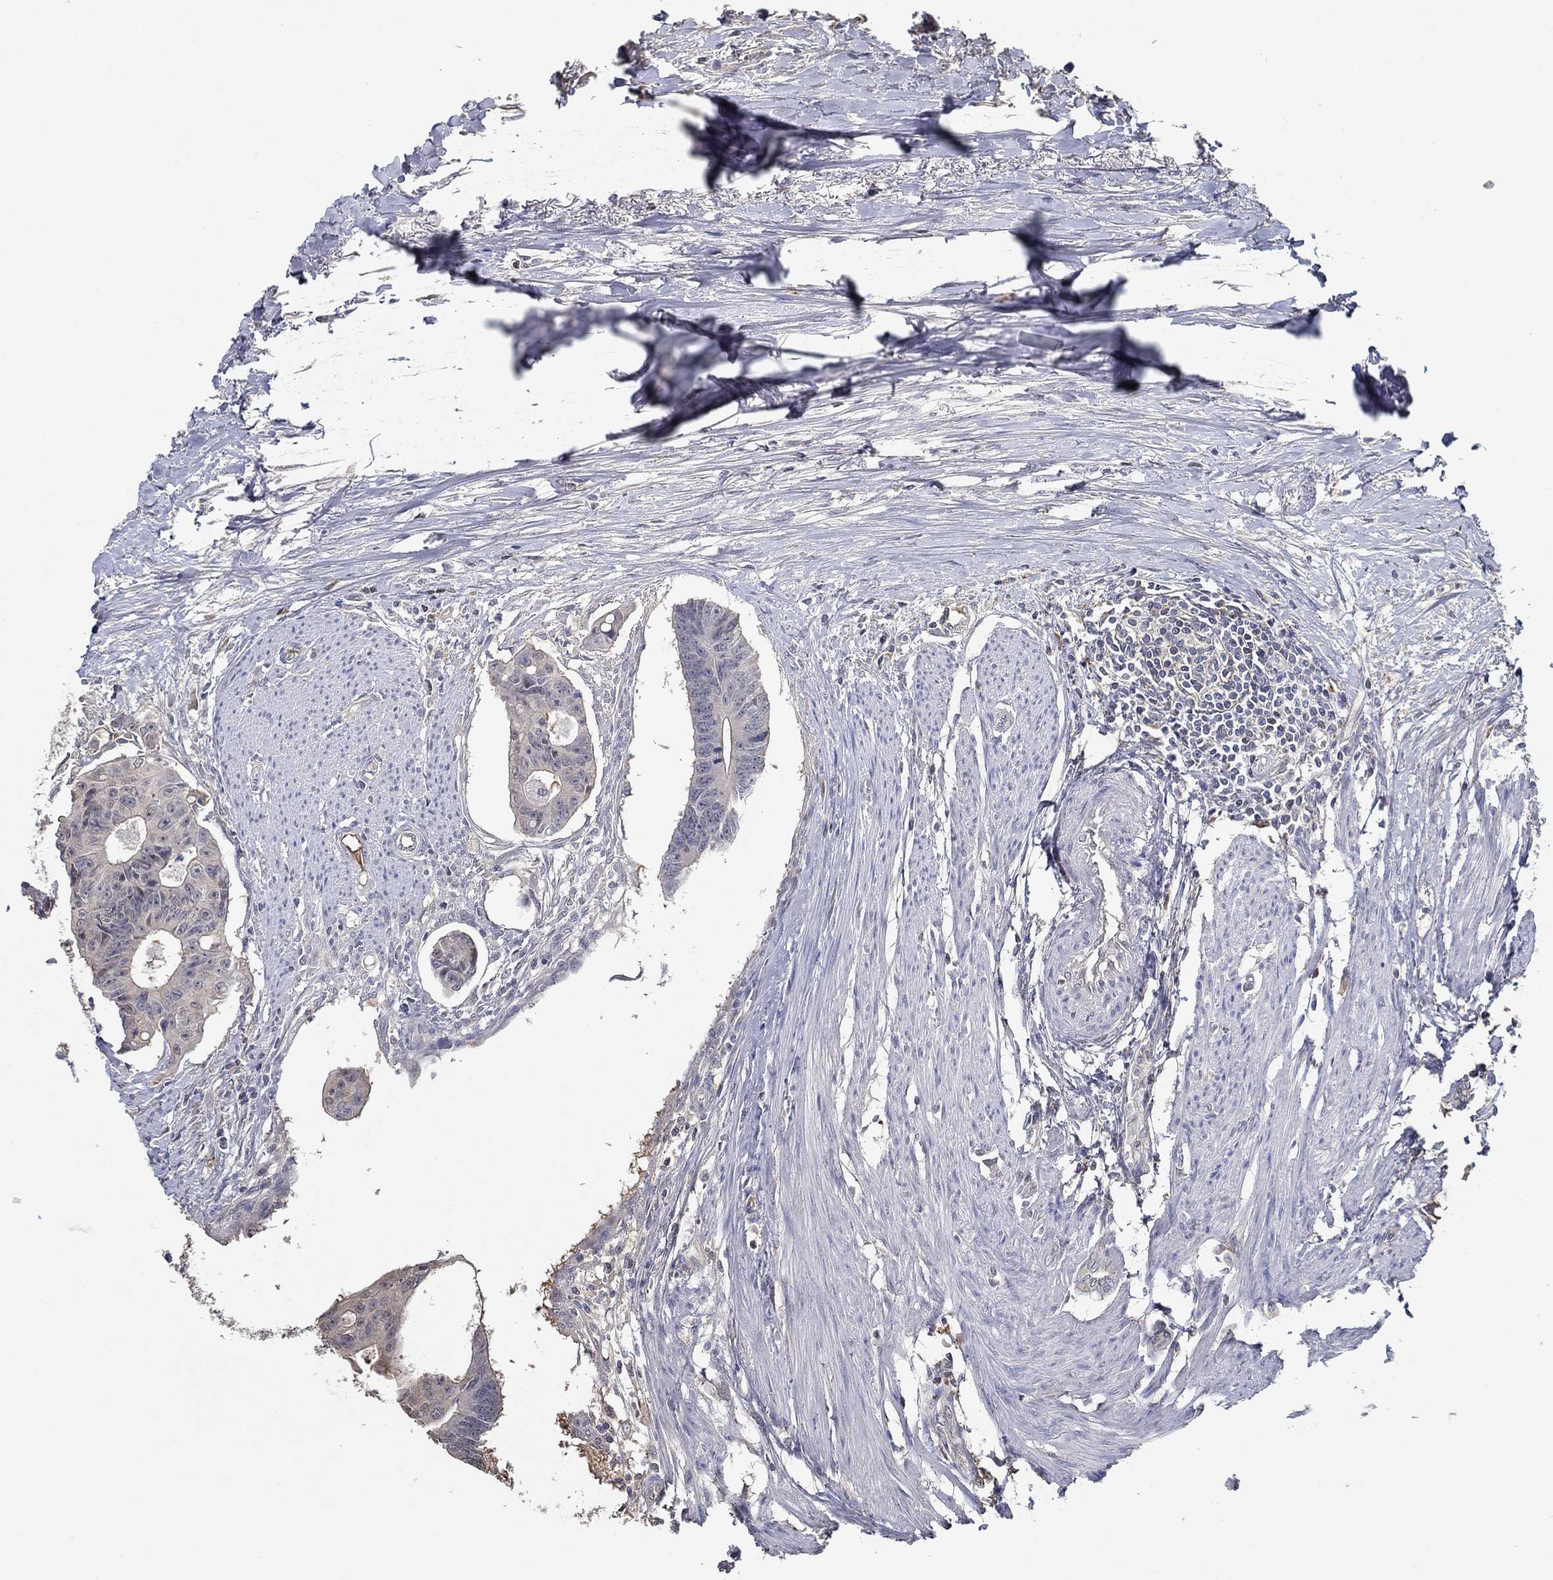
{"staining": {"intensity": "weak", "quantity": "<25%", "location": "cytoplasmic/membranous"}, "tissue": "colorectal cancer", "cell_type": "Tumor cells", "image_type": "cancer", "snomed": [{"axis": "morphology", "description": "Adenocarcinoma, NOS"}, {"axis": "topography", "description": "Colon"}], "caption": "High power microscopy image of an immunohistochemistry (IHC) micrograph of colorectal cancer (adenocarcinoma), revealing no significant expression in tumor cells.", "gene": "IL10", "patient": {"sex": "male", "age": 70}}